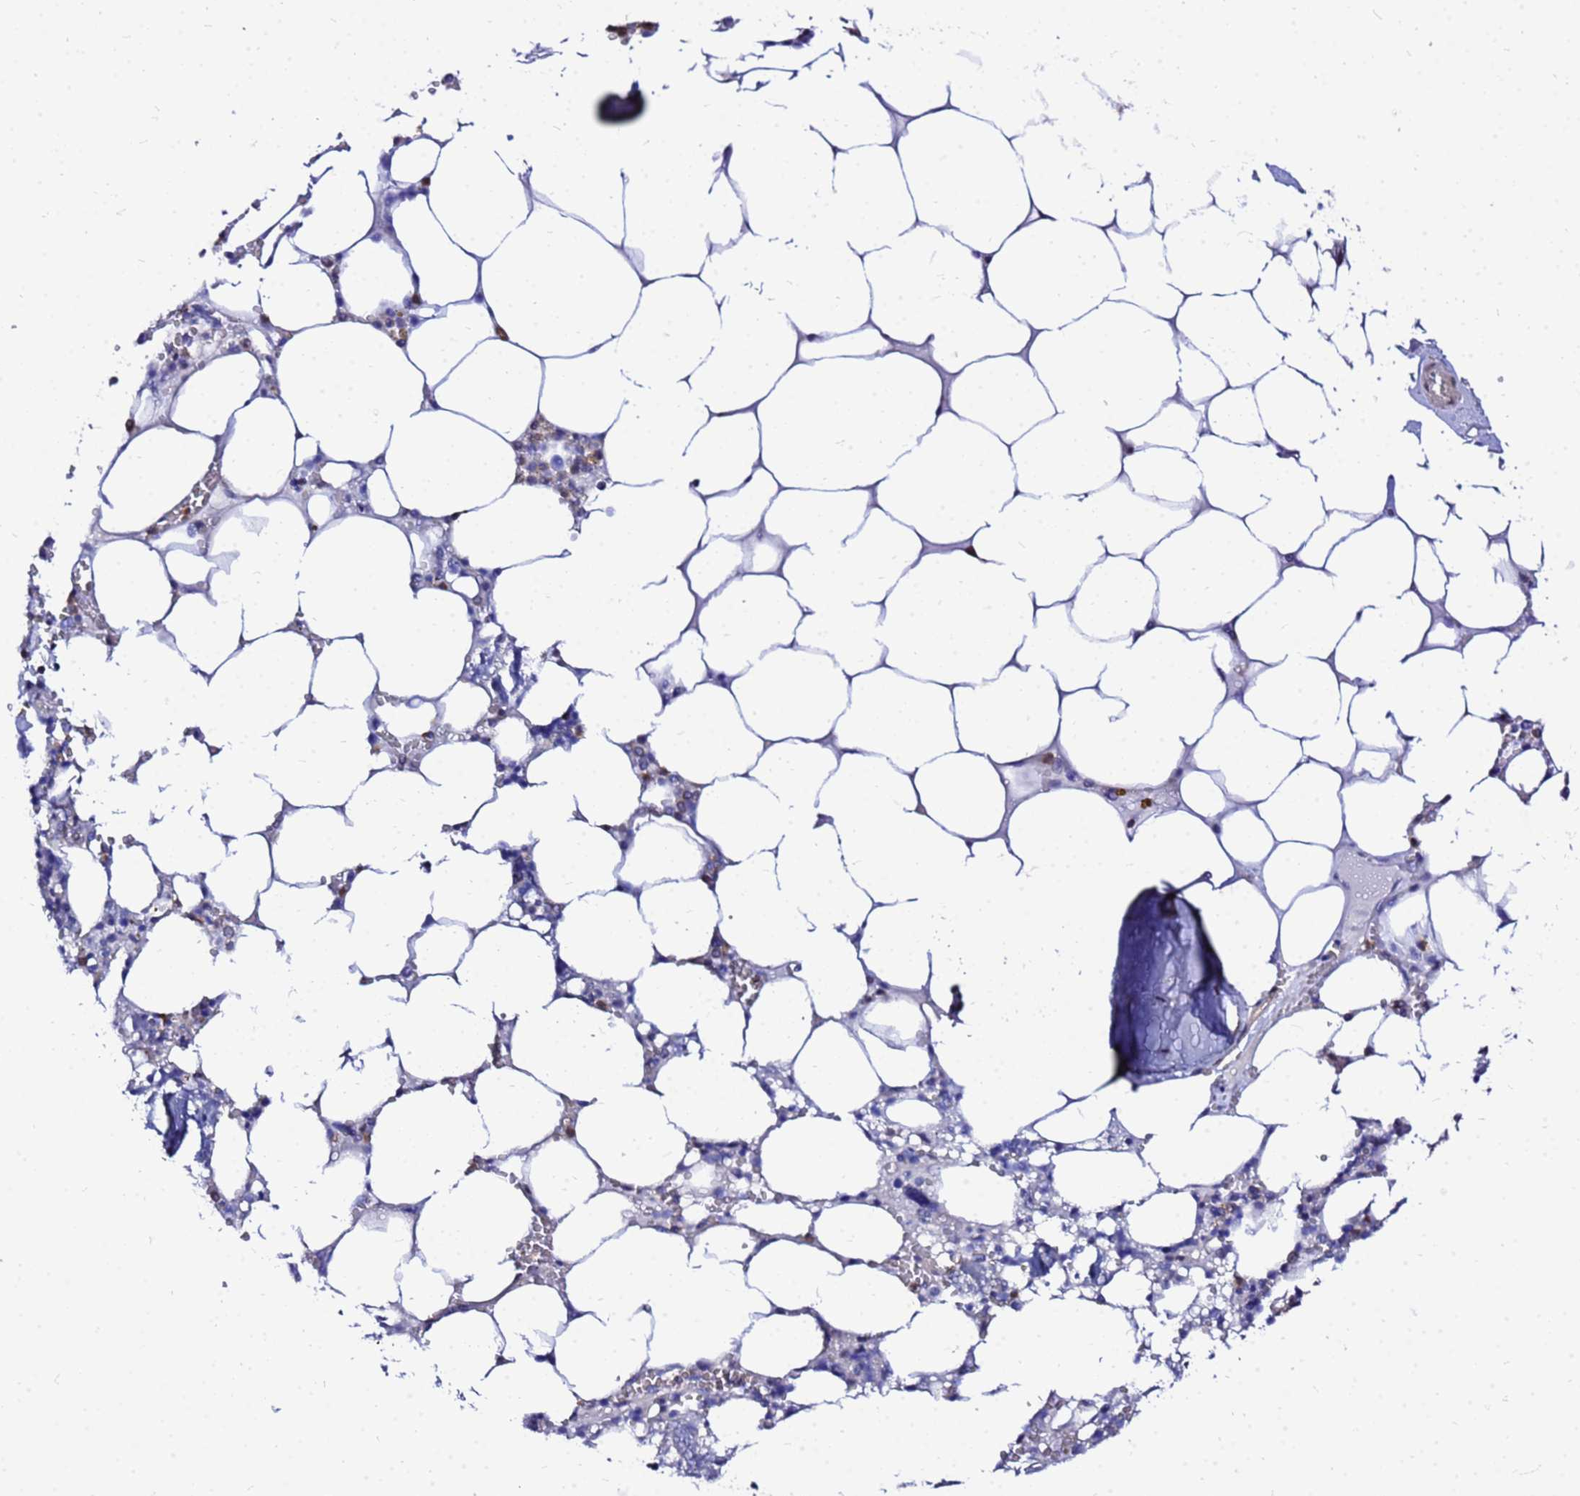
{"staining": {"intensity": "moderate", "quantity": "<25%", "location": "cytoplasmic/membranous"}, "tissue": "bone marrow", "cell_type": "Hematopoietic cells", "image_type": "normal", "snomed": [{"axis": "morphology", "description": "Normal tissue, NOS"}, {"axis": "topography", "description": "Bone marrow"}], "caption": "The immunohistochemical stain shows moderate cytoplasmic/membranous positivity in hematopoietic cells of unremarkable bone marrow. (DAB (3,3'-diaminobenzidine) IHC, brown staining for protein, blue staining for nuclei).", "gene": "DBNDD2", "patient": {"sex": "male", "age": 64}}